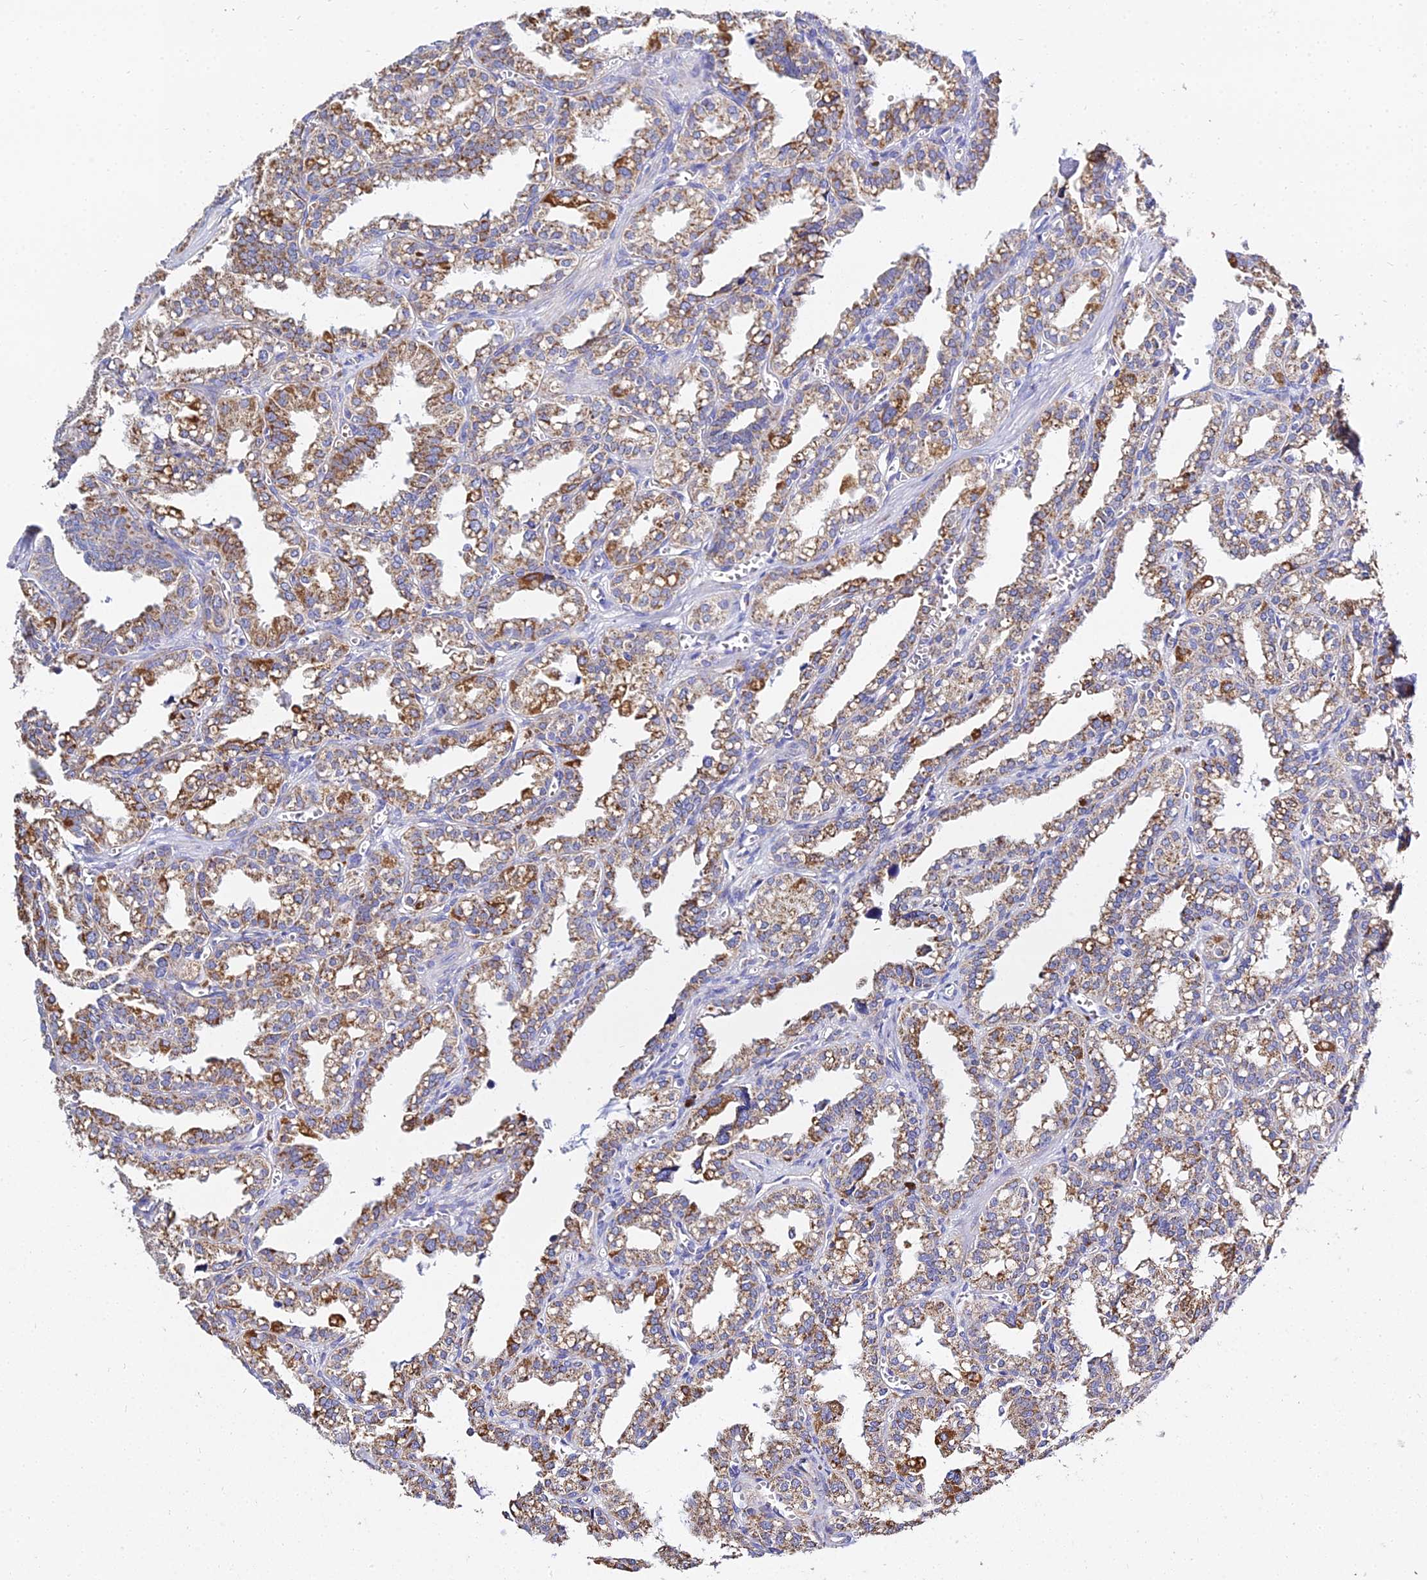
{"staining": {"intensity": "moderate", "quantity": ">75%", "location": "cytoplasmic/membranous"}, "tissue": "seminal vesicle", "cell_type": "Glandular cells", "image_type": "normal", "snomed": [{"axis": "morphology", "description": "Normal tissue, NOS"}, {"axis": "topography", "description": "Prostate"}, {"axis": "topography", "description": "Seminal veicle"}], "caption": "Immunohistochemistry (DAB) staining of benign human seminal vesicle exhibits moderate cytoplasmic/membranous protein staining in approximately >75% of glandular cells.", "gene": "TYW5", "patient": {"sex": "male", "age": 51}}